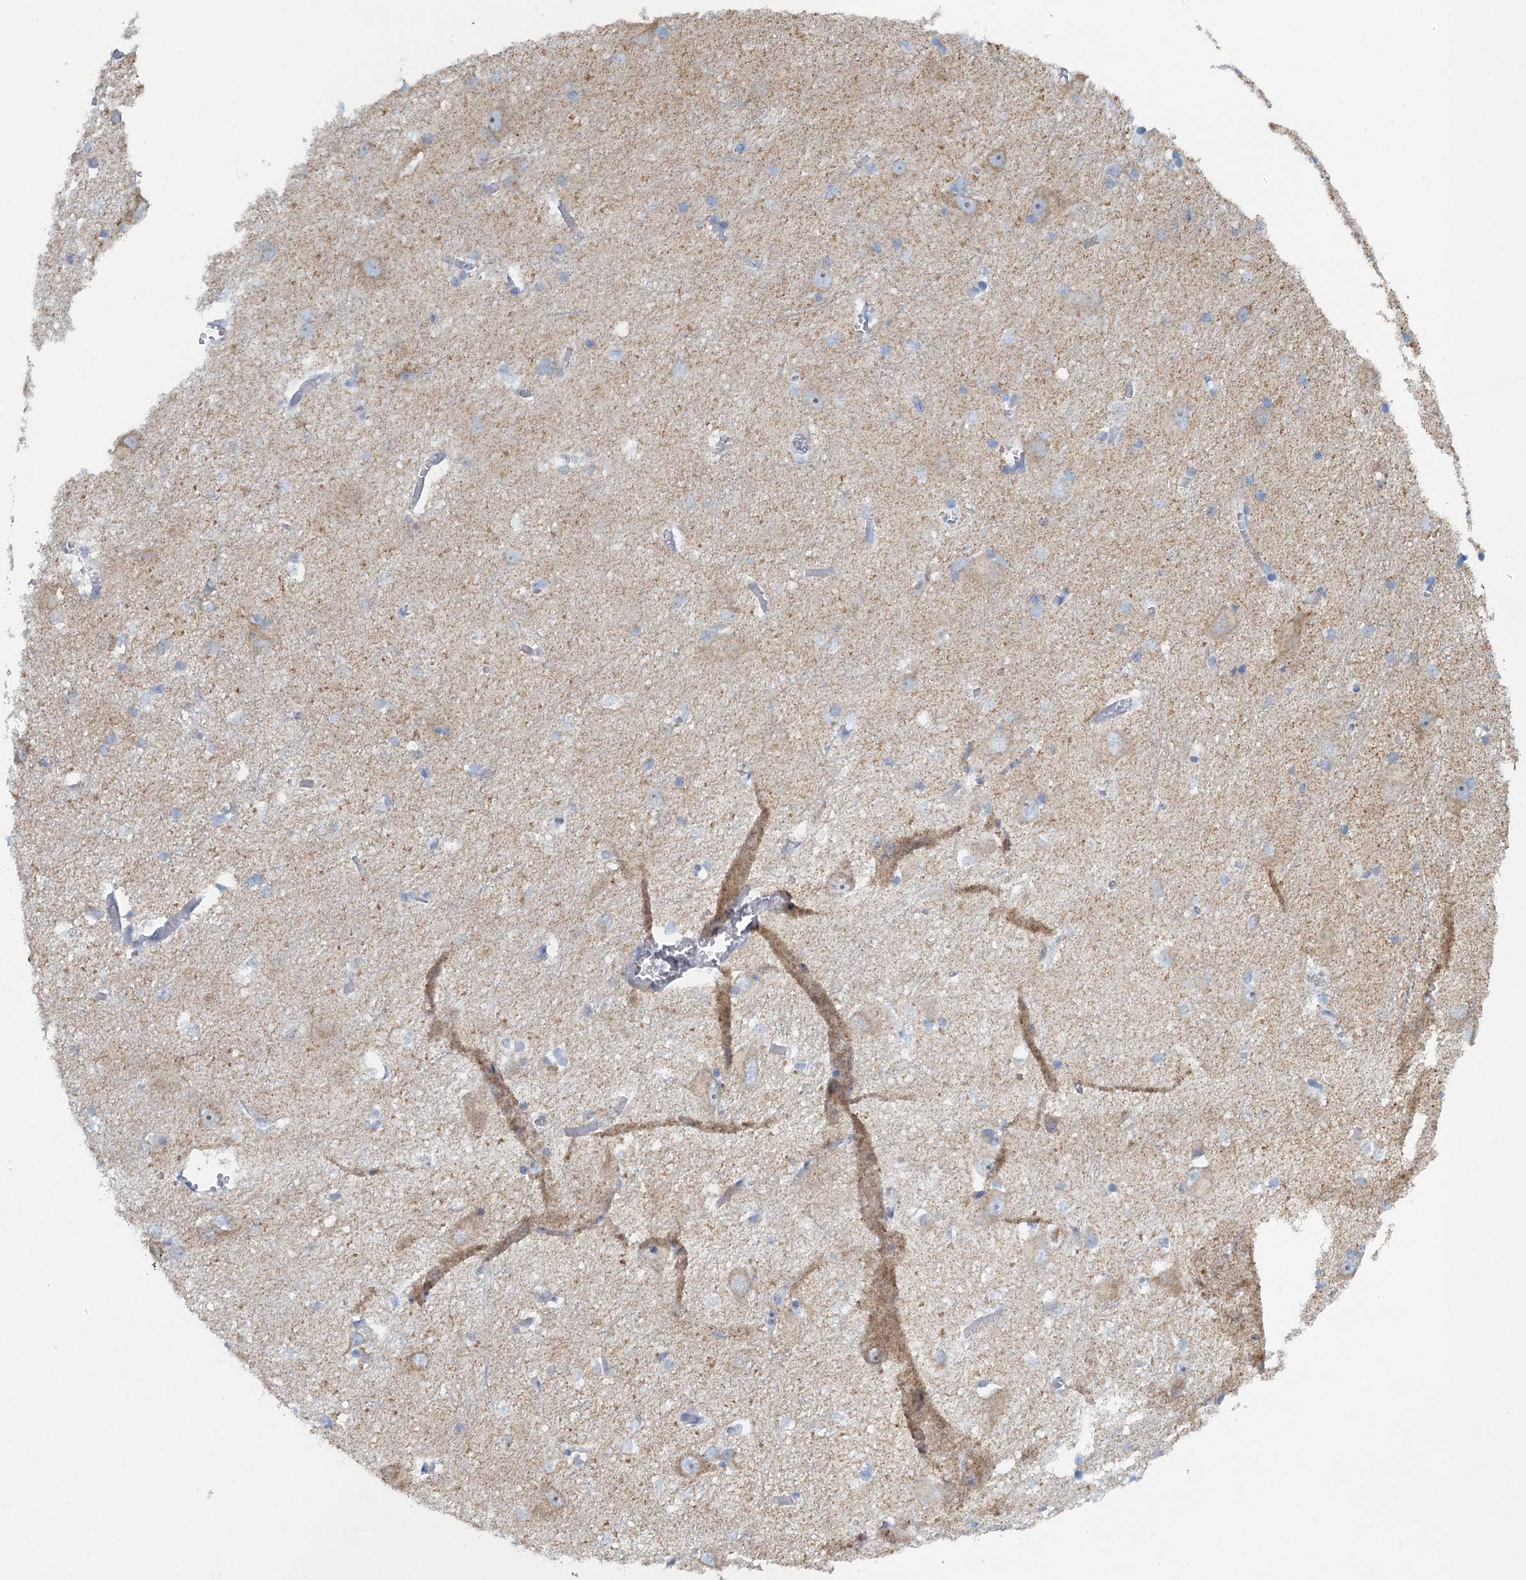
{"staining": {"intensity": "negative", "quantity": "none", "location": "none"}, "tissue": "caudate", "cell_type": "Glial cells", "image_type": "normal", "snomed": [{"axis": "morphology", "description": "Normal tissue, NOS"}, {"axis": "topography", "description": "Lateral ventricle wall"}], "caption": "This micrograph is of normal caudate stained with IHC to label a protein in brown with the nuclei are counter-stained blue. There is no staining in glial cells.", "gene": "RAD9B", "patient": {"sex": "male", "age": 37}}